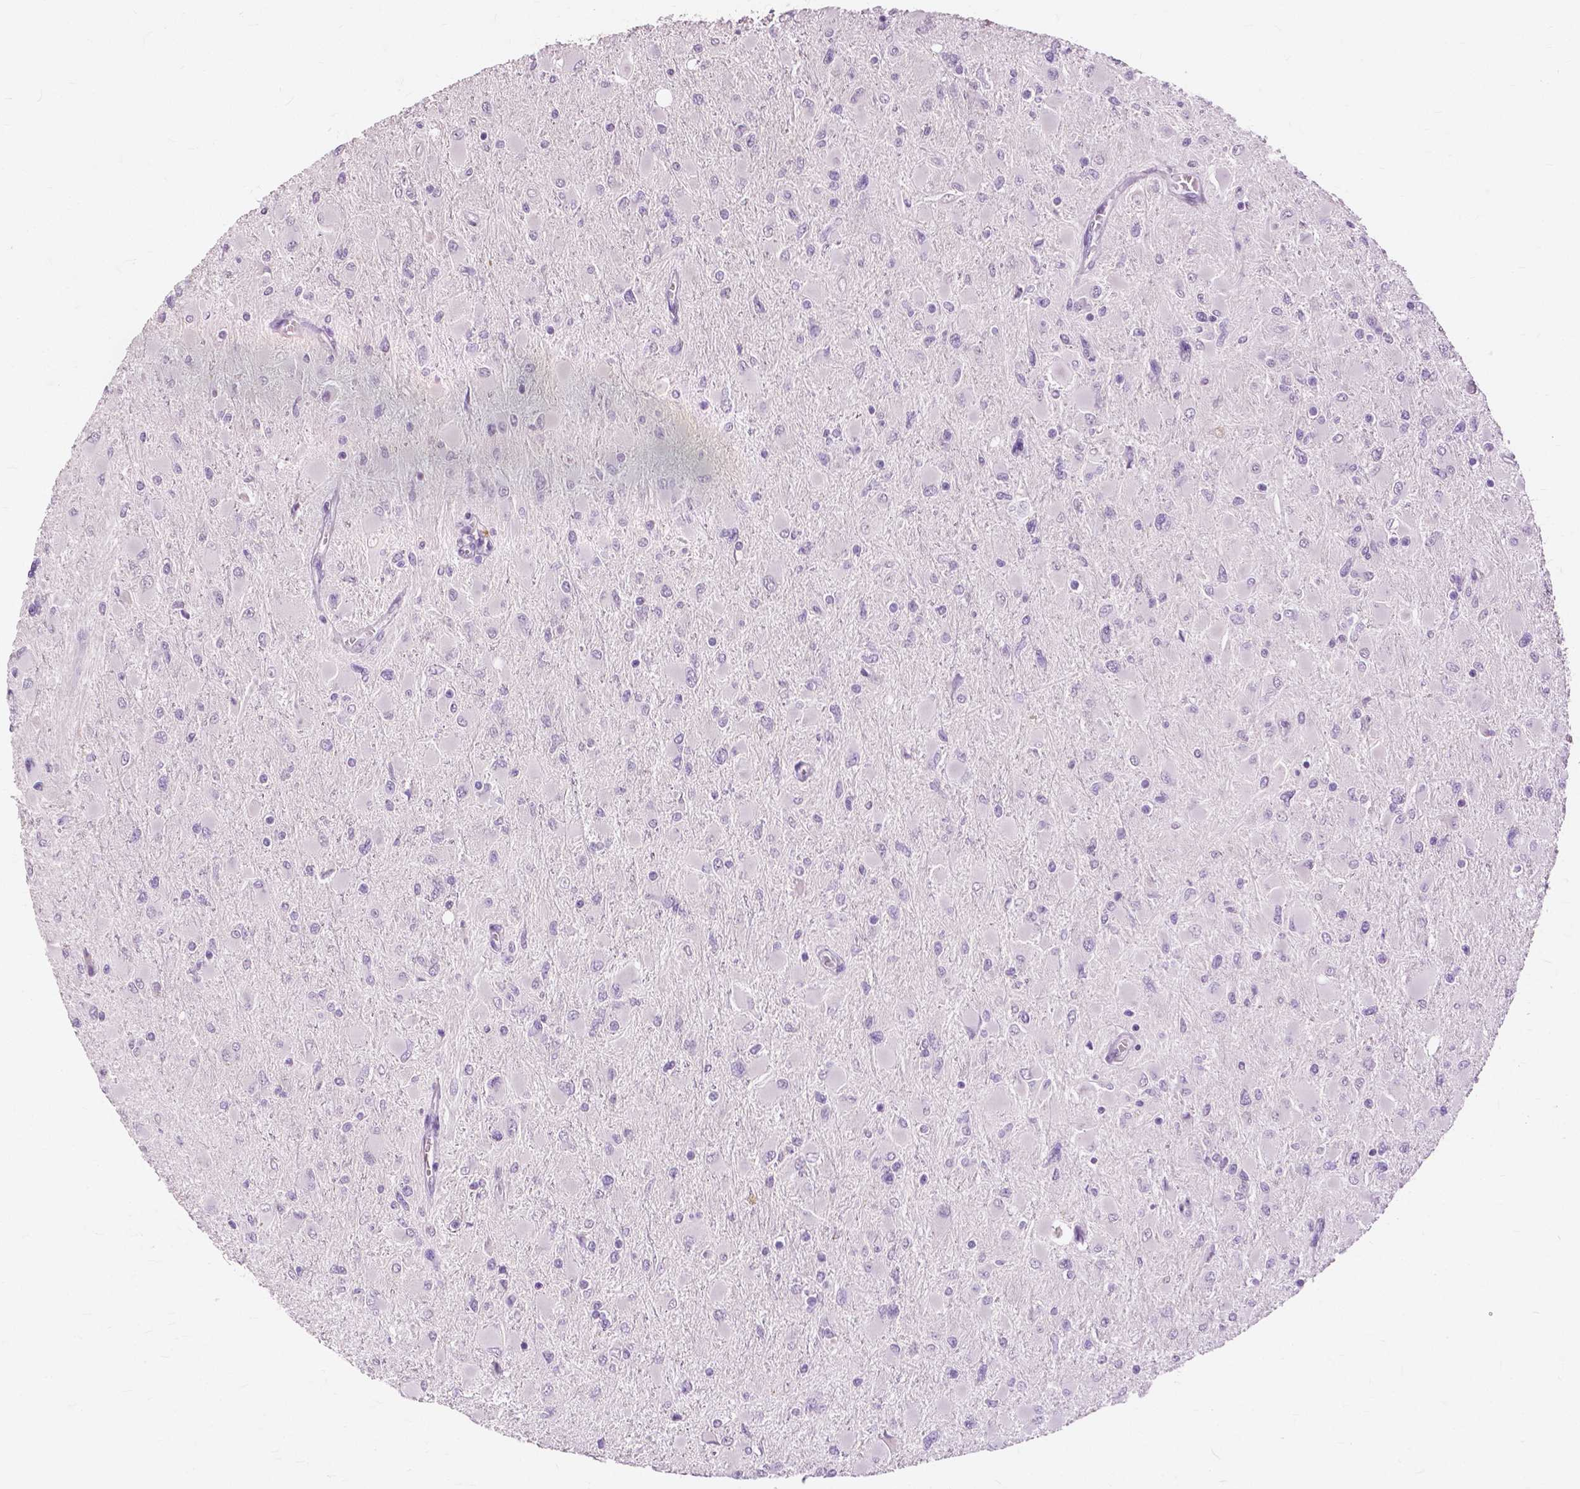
{"staining": {"intensity": "negative", "quantity": "none", "location": "none"}, "tissue": "glioma", "cell_type": "Tumor cells", "image_type": "cancer", "snomed": [{"axis": "morphology", "description": "Glioma, malignant, High grade"}, {"axis": "topography", "description": "Cerebral cortex"}], "caption": "Immunohistochemistry (IHC) histopathology image of malignant high-grade glioma stained for a protein (brown), which exhibits no positivity in tumor cells. (Immunohistochemistry, brightfield microscopy, high magnification).", "gene": "CXCR2", "patient": {"sex": "female", "age": 36}}